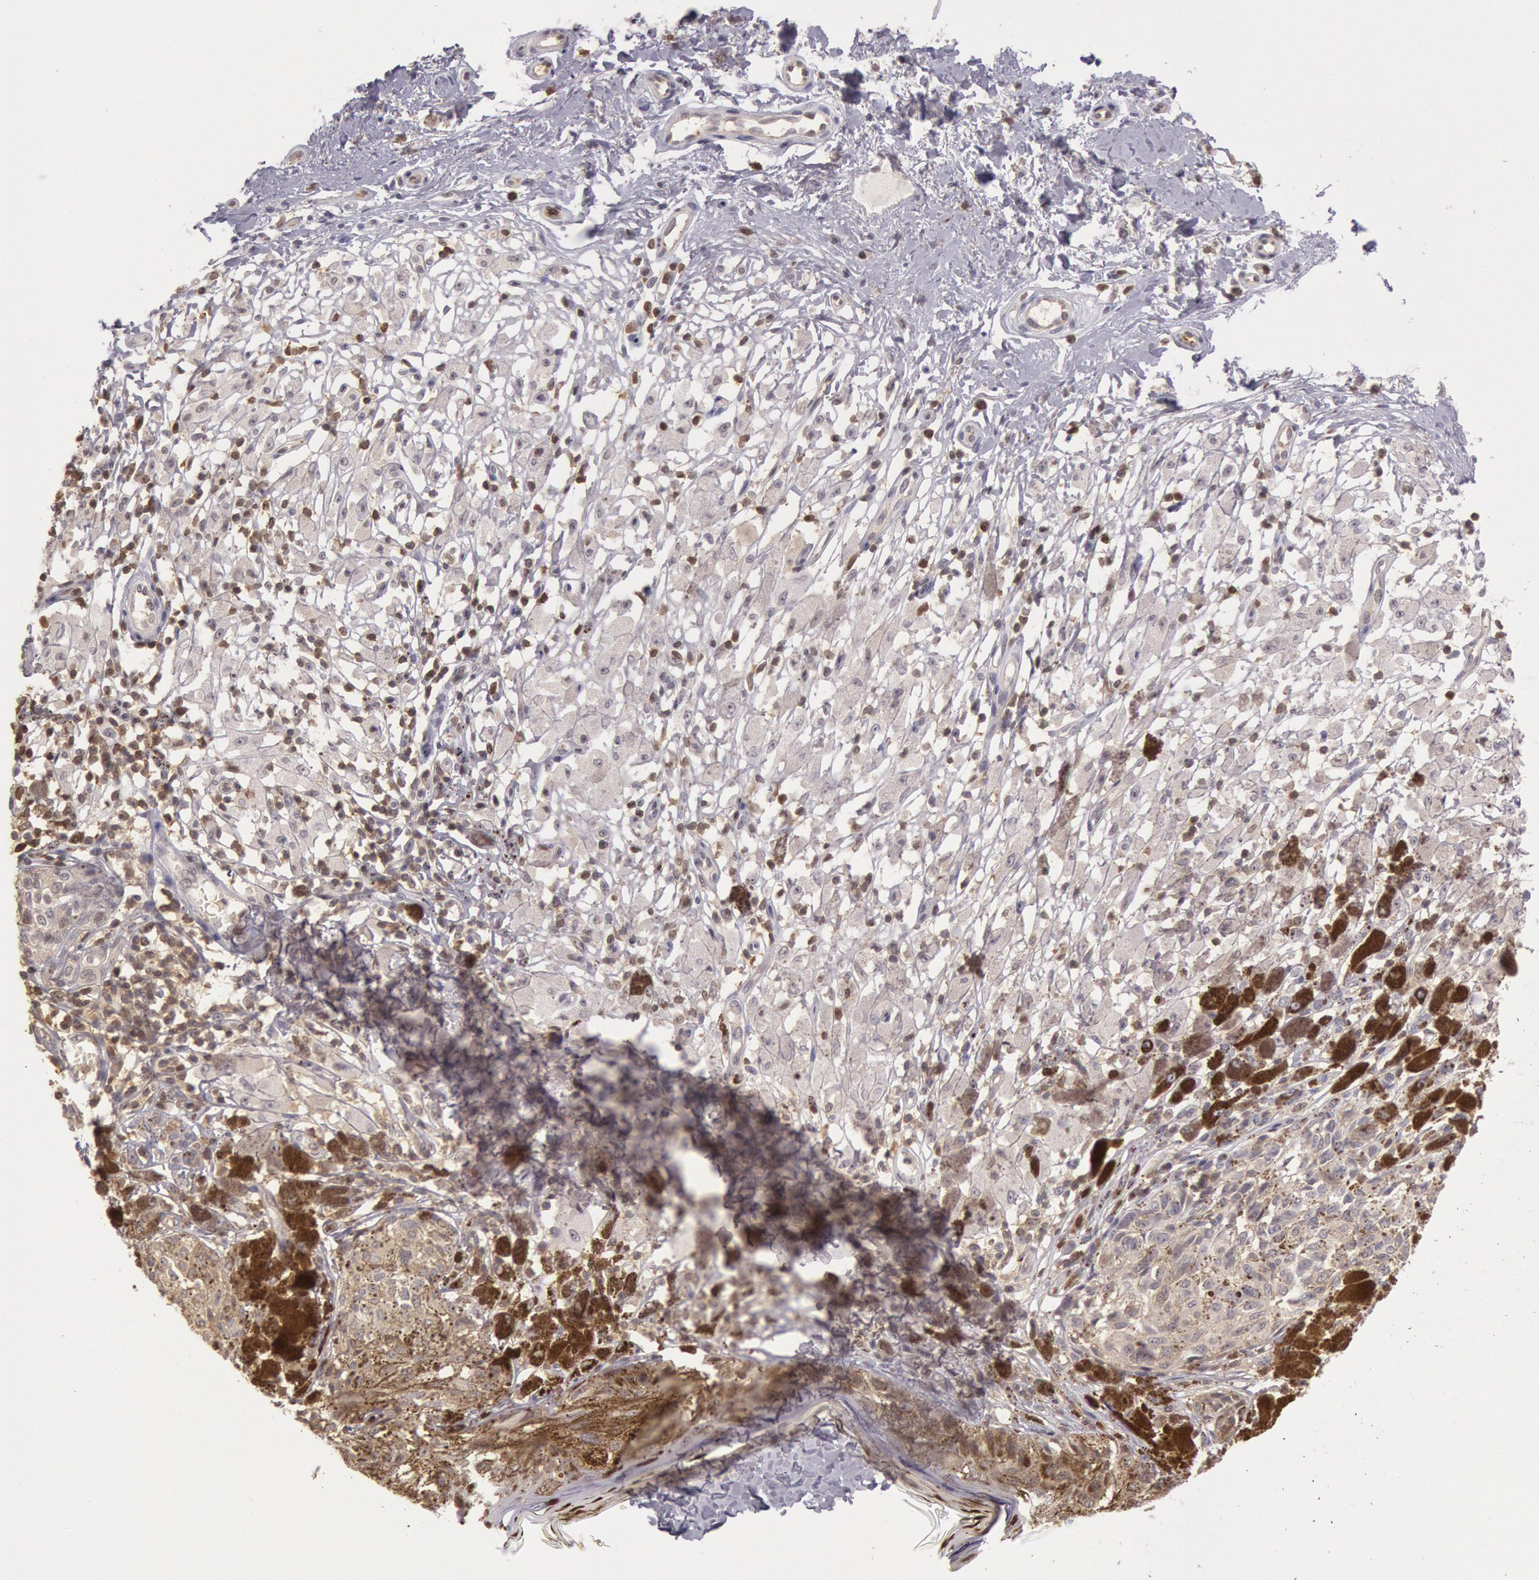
{"staining": {"intensity": "negative", "quantity": "none", "location": "none"}, "tissue": "melanoma", "cell_type": "Tumor cells", "image_type": "cancer", "snomed": [{"axis": "morphology", "description": "Malignant melanoma, NOS"}, {"axis": "topography", "description": "Skin"}], "caption": "Protein analysis of malignant melanoma demonstrates no significant staining in tumor cells.", "gene": "HIF1A", "patient": {"sex": "male", "age": 88}}